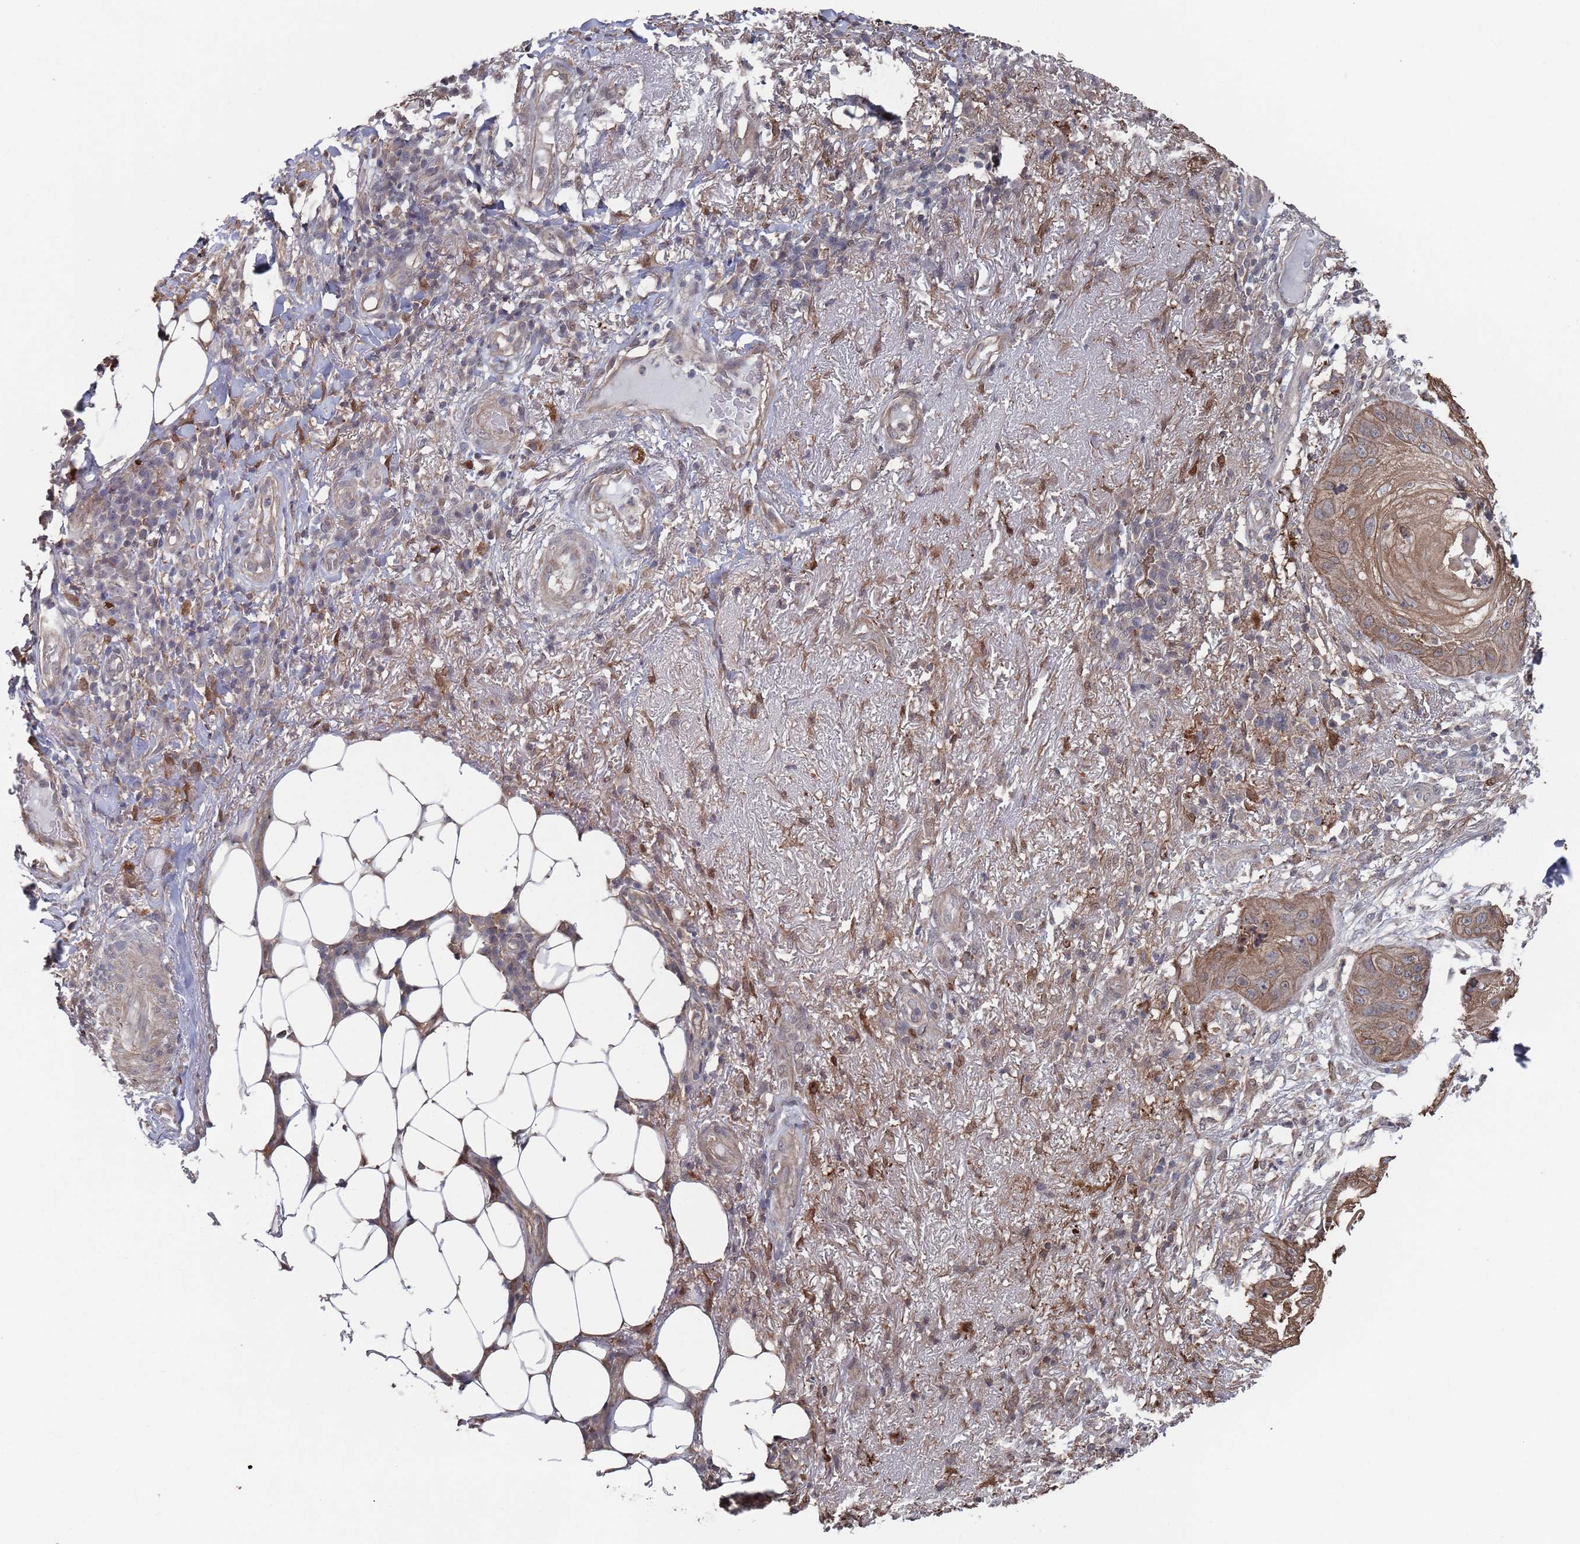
{"staining": {"intensity": "moderate", "quantity": ">75%", "location": "cytoplasmic/membranous"}, "tissue": "skin cancer", "cell_type": "Tumor cells", "image_type": "cancer", "snomed": [{"axis": "morphology", "description": "Squamous cell carcinoma, NOS"}, {"axis": "topography", "description": "Skin"}], "caption": "Human skin cancer (squamous cell carcinoma) stained for a protein (brown) shows moderate cytoplasmic/membranous positive positivity in approximately >75% of tumor cells.", "gene": "DGKD", "patient": {"sex": "male", "age": 70}}